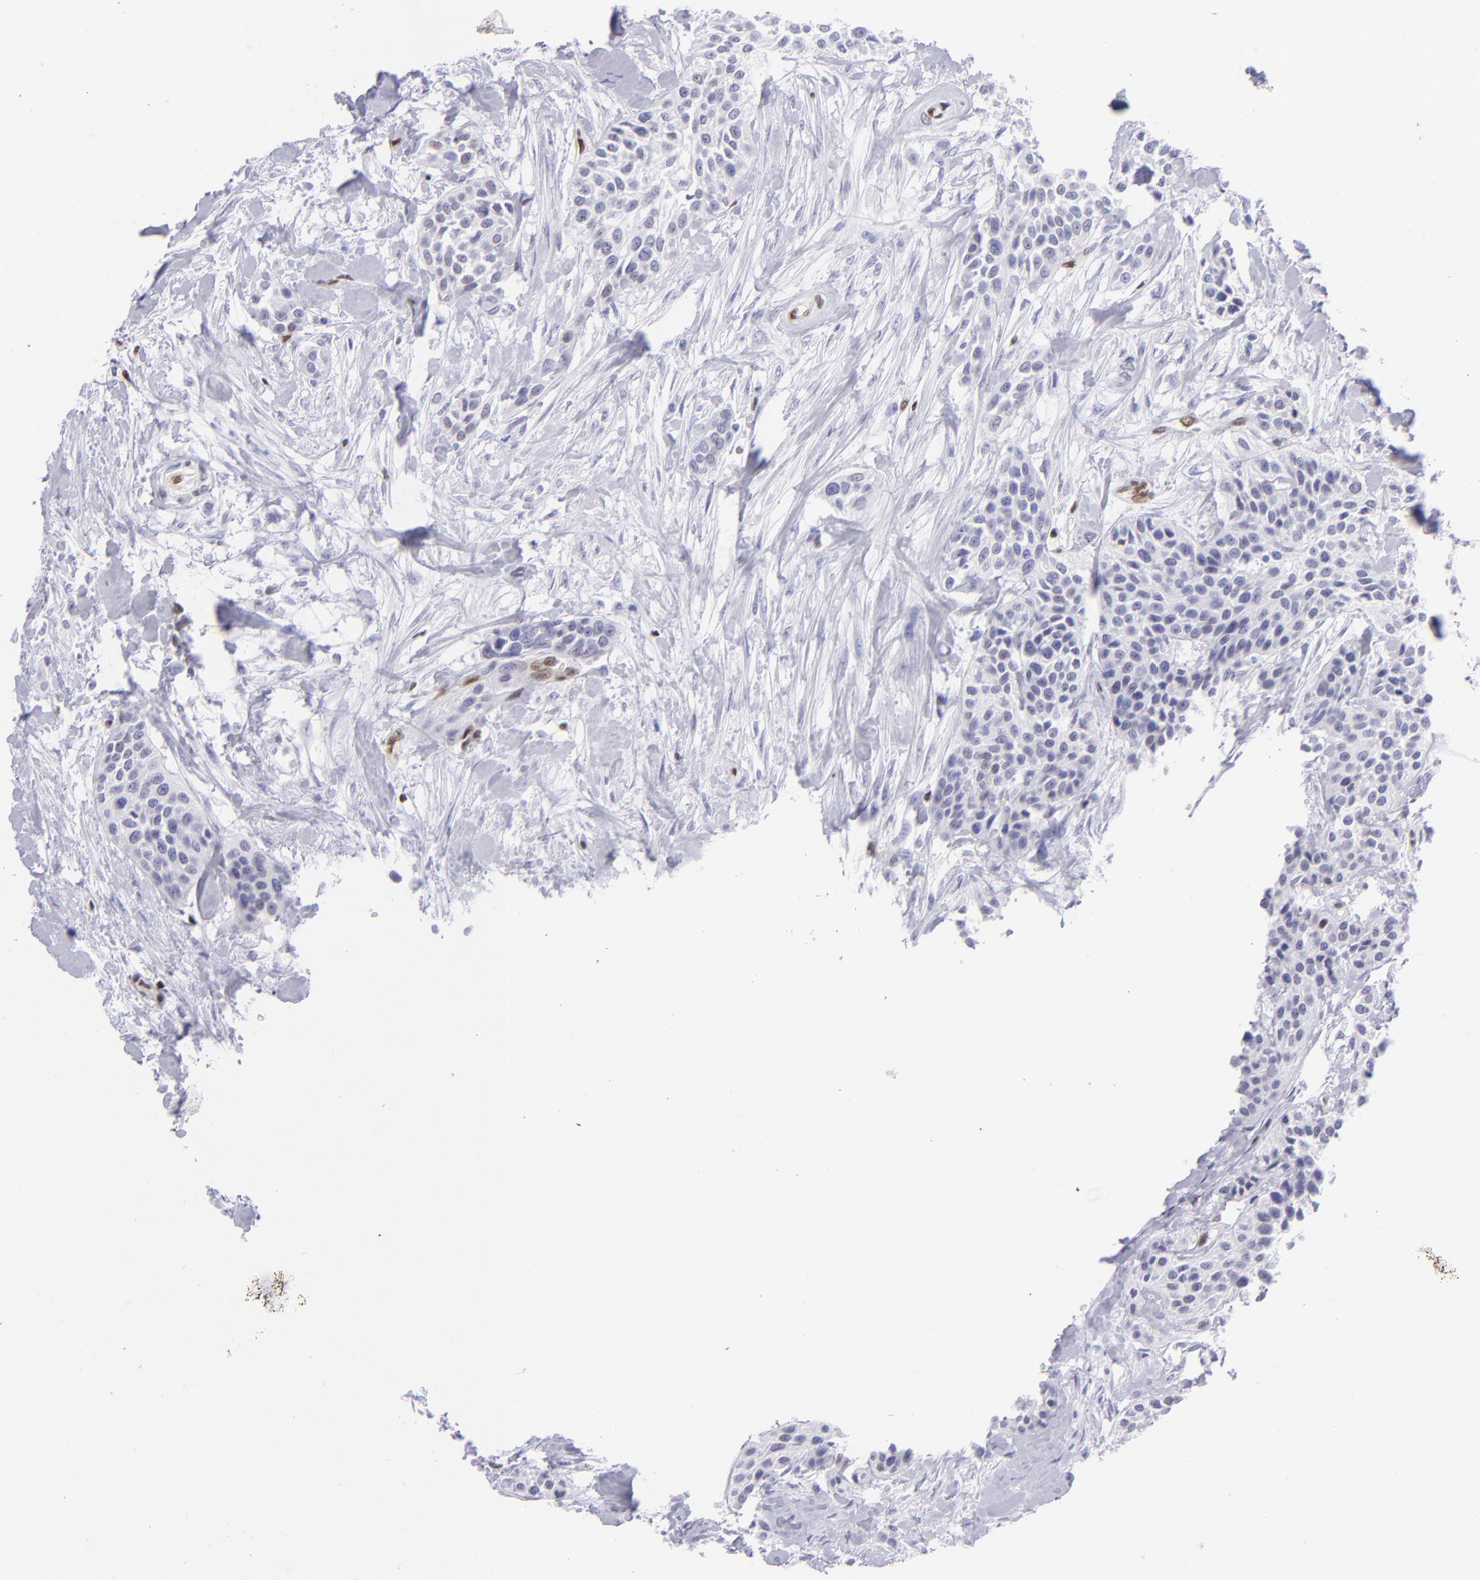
{"staining": {"intensity": "negative", "quantity": "none", "location": "none"}, "tissue": "urothelial cancer", "cell_type": "Tumor cells", "image_type": "cancer", "snomed": [{"axis": "morphology", "description": "Urothelial carcinoma, High grade"}, {"axis": "topography", "description": "Urinary bladder"}], "caption": "This is an immunohistochemistry (IHC) image of urothelial carcinoma (high-grade). There is no staining in tumor cells.", "gene": "ETS1", "patient": {"sex": "male", "age": 56}}